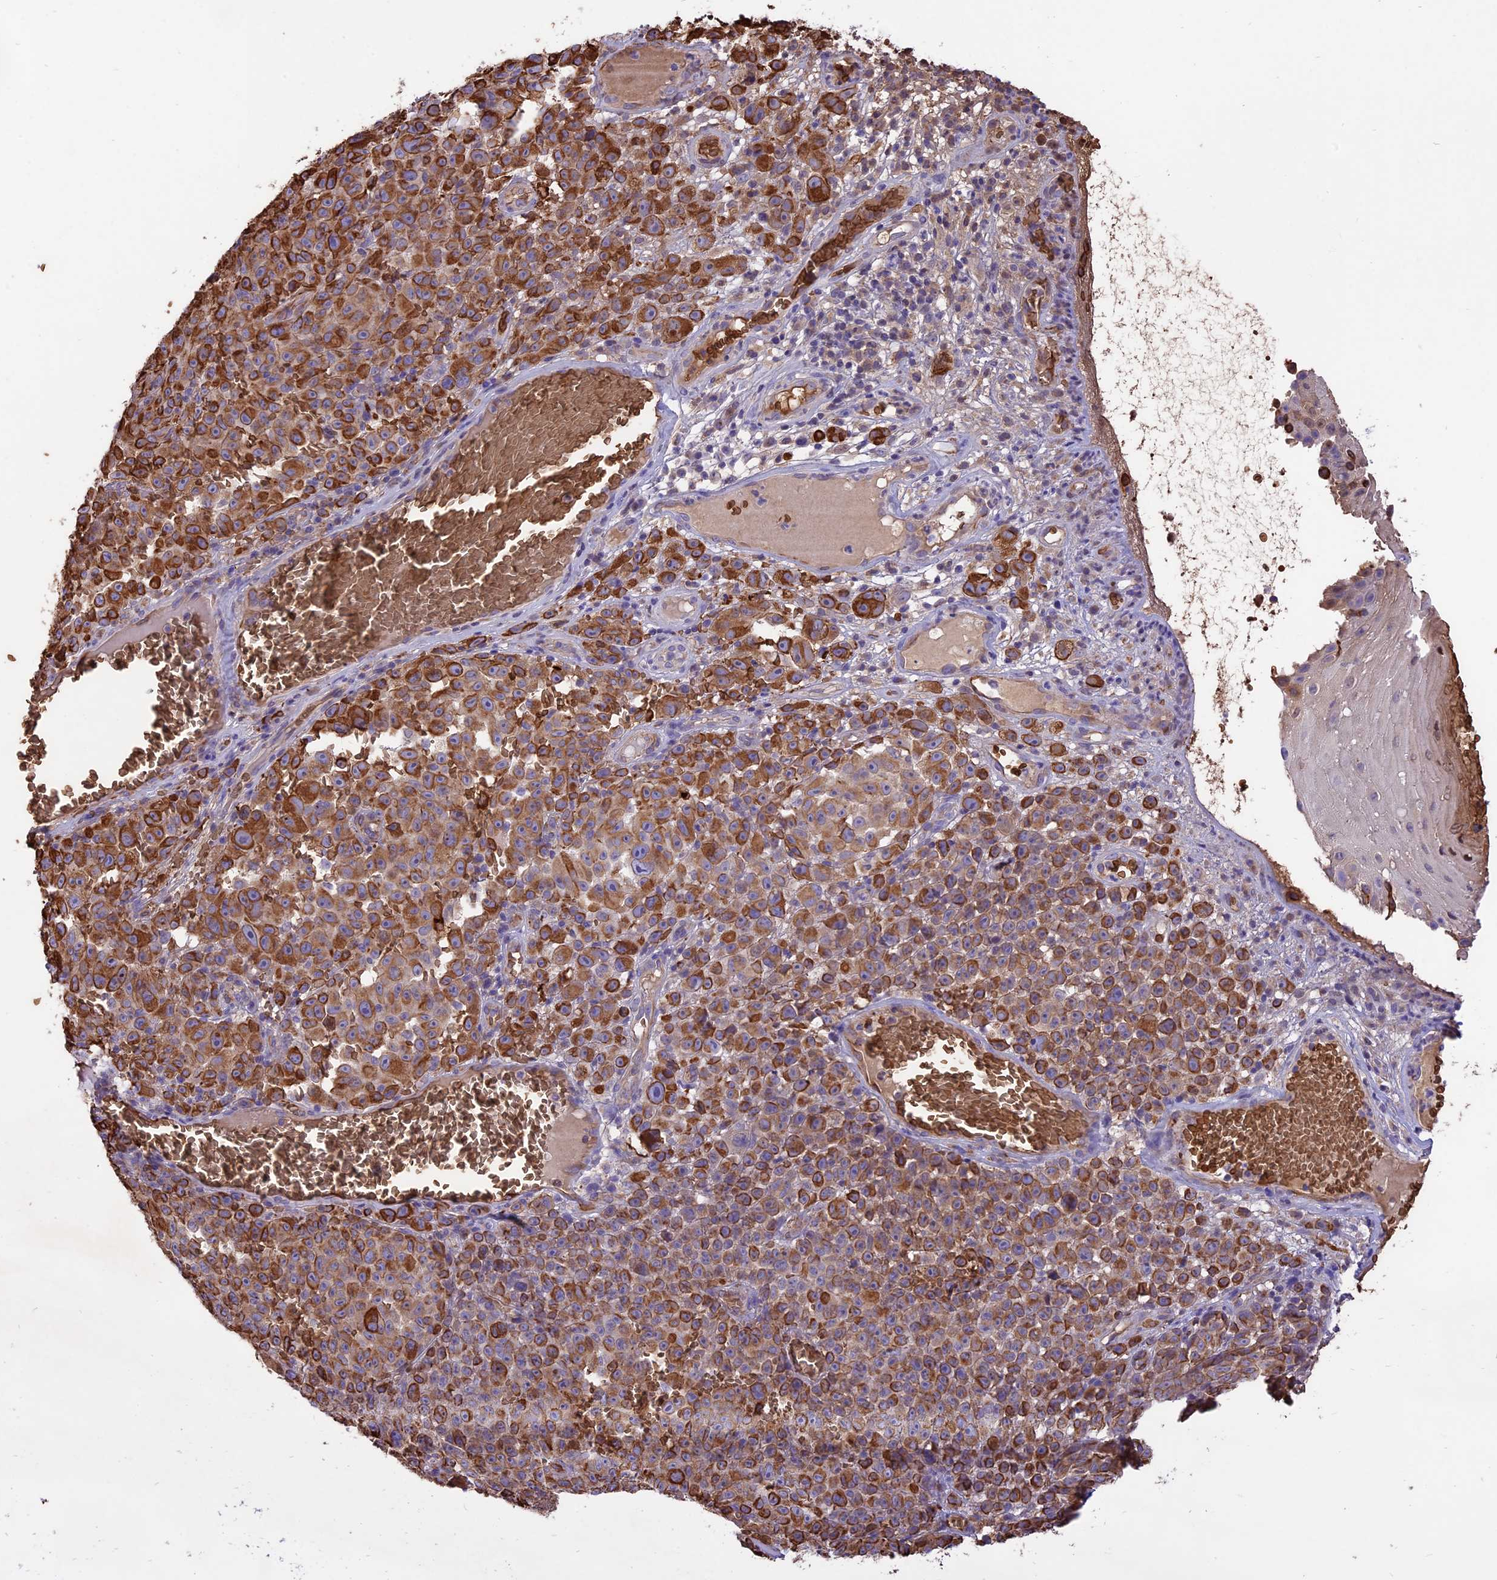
{"staining": {"intensity": "moderate", "quantity": ">75%", "location": "cytoplasmic/membranous"}, "tissue": "melanoma", "cell_type": "Tumor cells", "image_type": "cancer", "snomed": [{"axis": "morphology", "description": "Malignant melanoma, NOS"}, {"axis": "topography", "description": "Skin"}], "caption": "Tumor cells reveal moderate cytoplasmic/membranous expression in approximately >75% of cells in melanoma.", "gene": "TTC4", "patient": {"sex": "female", "age": 82}}